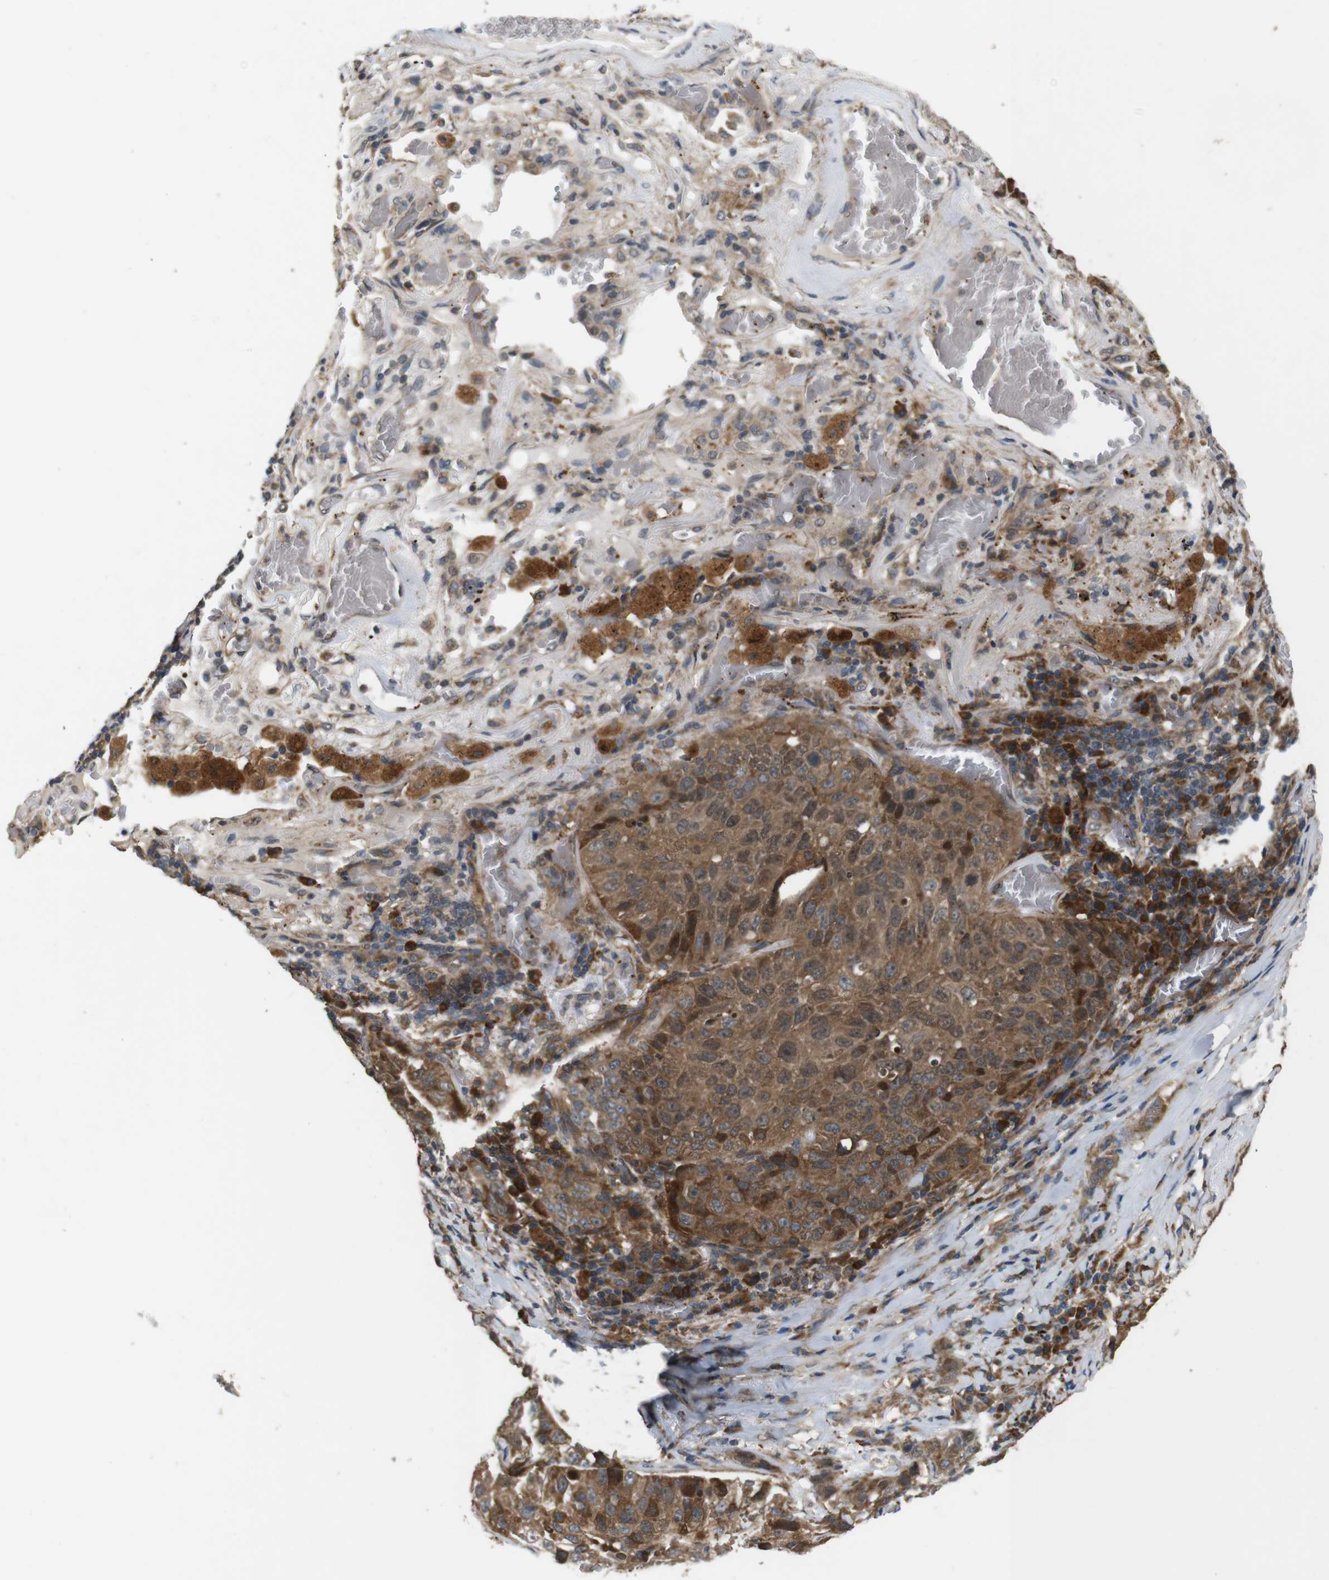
{"staining": {"intensity": "moderate", "quantity": ">75%", "location": "cytoplasmic/membranous"}, "tissue": "lung cancer", "cell_type": "Tumor cells", "image_type": "cancer", "snomed": [{"axis": "morphology", "description": "Squamous cell carcinoma, NOS"}, {"axis": "topography", "description": "Lung"}], "caption": "Lung cancer (squamous cell carcinoma) stained for a protein (brown) shows moderate cytoplasmic/membranous positive staining in about >75% of tumor cells.", "gene": "EPHB2", "patient": {"sex": "male", "age": 57}}